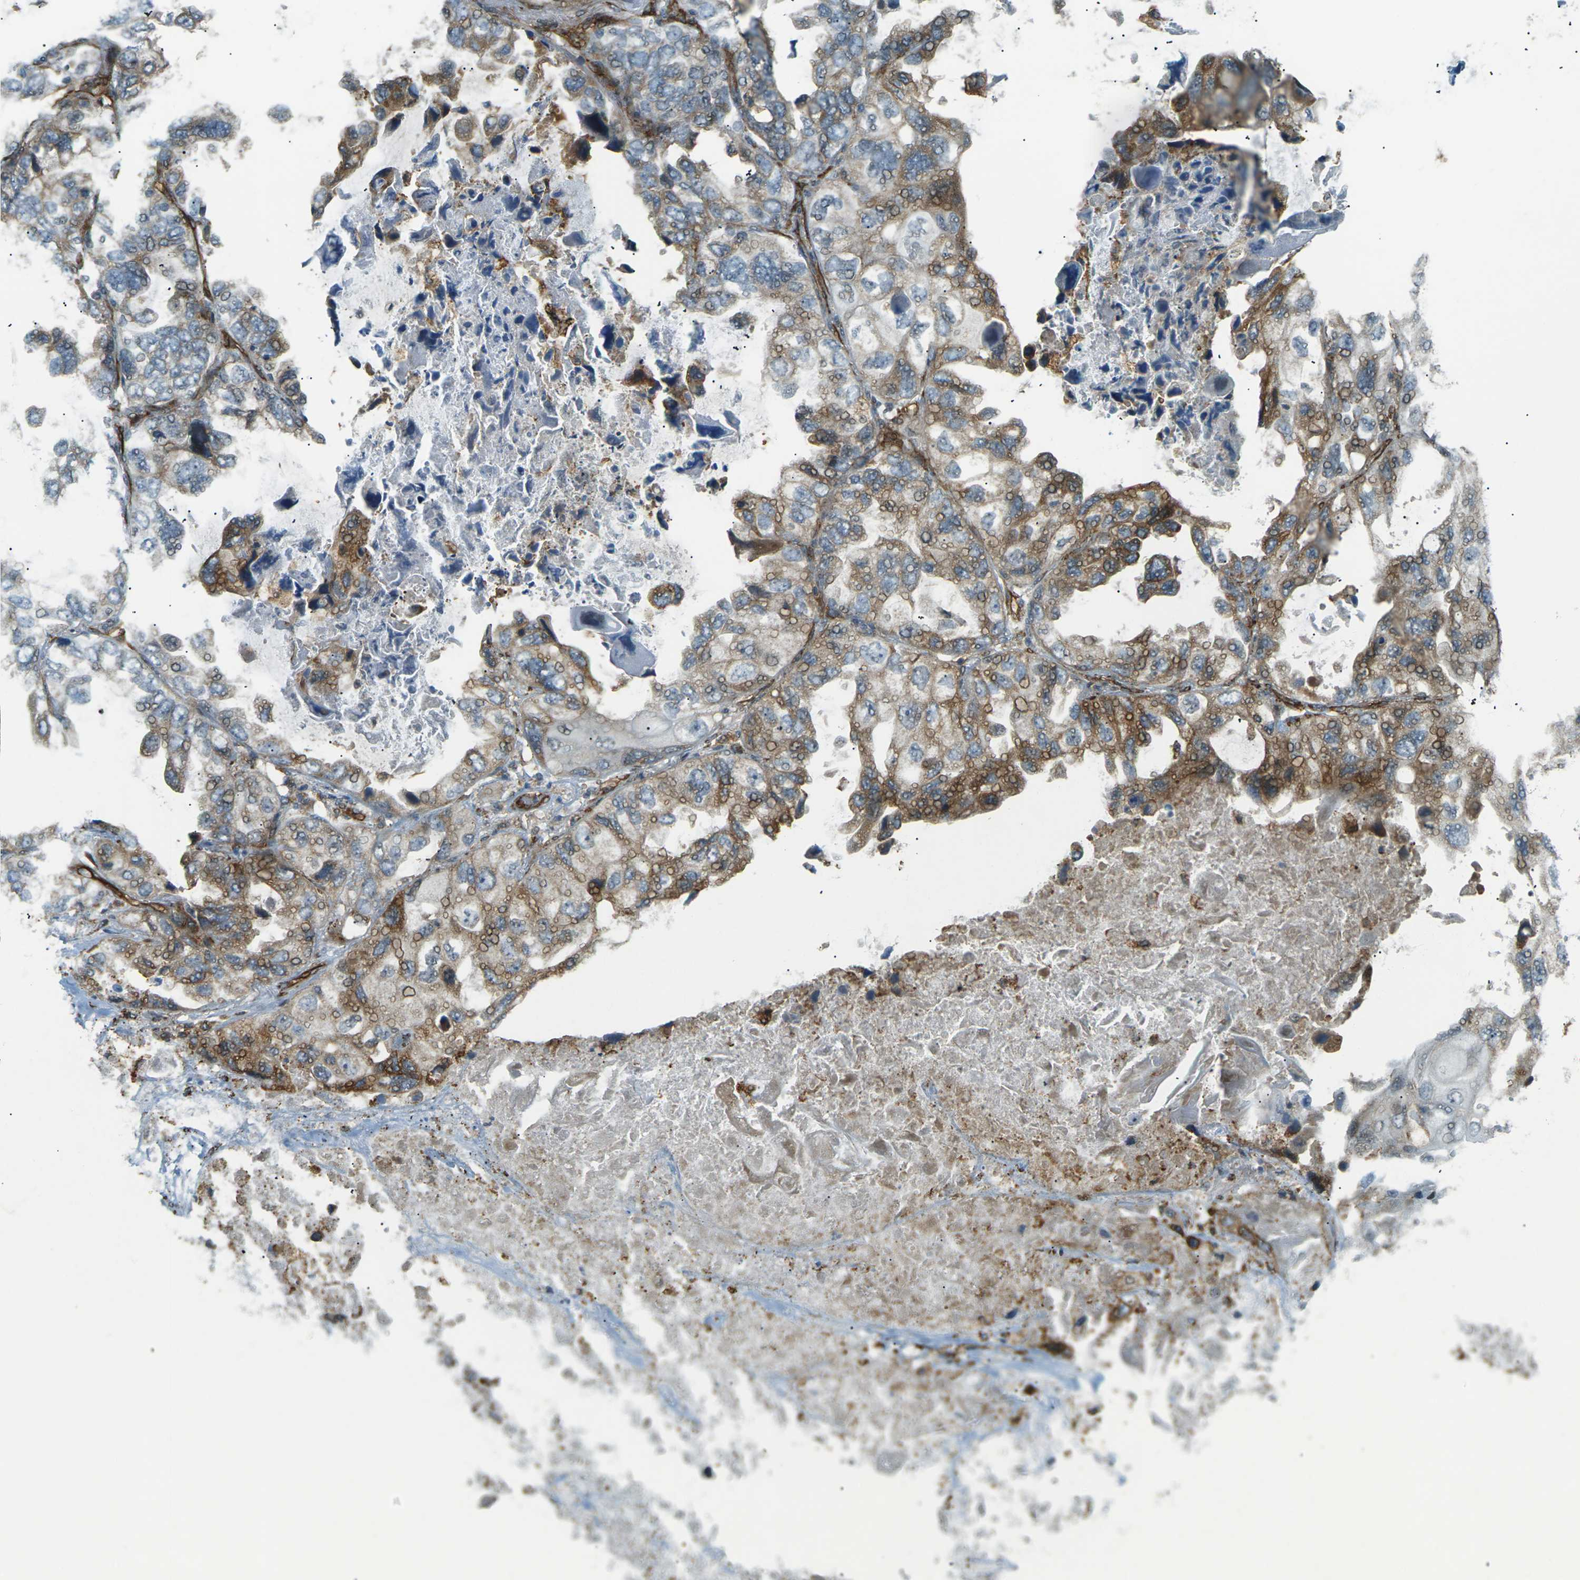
{"staining": {"intensity": "moderate", "quantity": "25%-75%", "location": "cytoplasmic/membranous"}, "tissue": "lung cancer", "cell_type": "Tumor cells", "image_type": "cancer", "snomed": [{"axis": "morphology", "description": "Squamous cell carcinoma, NOS"}, {"axis": "topography", "description": "Lung"}], "caption": "Squamous cell carcinoma (lung) stained for a protein shows moderate cytoplasmic/membranous positivity in tumor cells.", "gene": "S1PR1", "patient": {"sex": "female", "age": 73}}